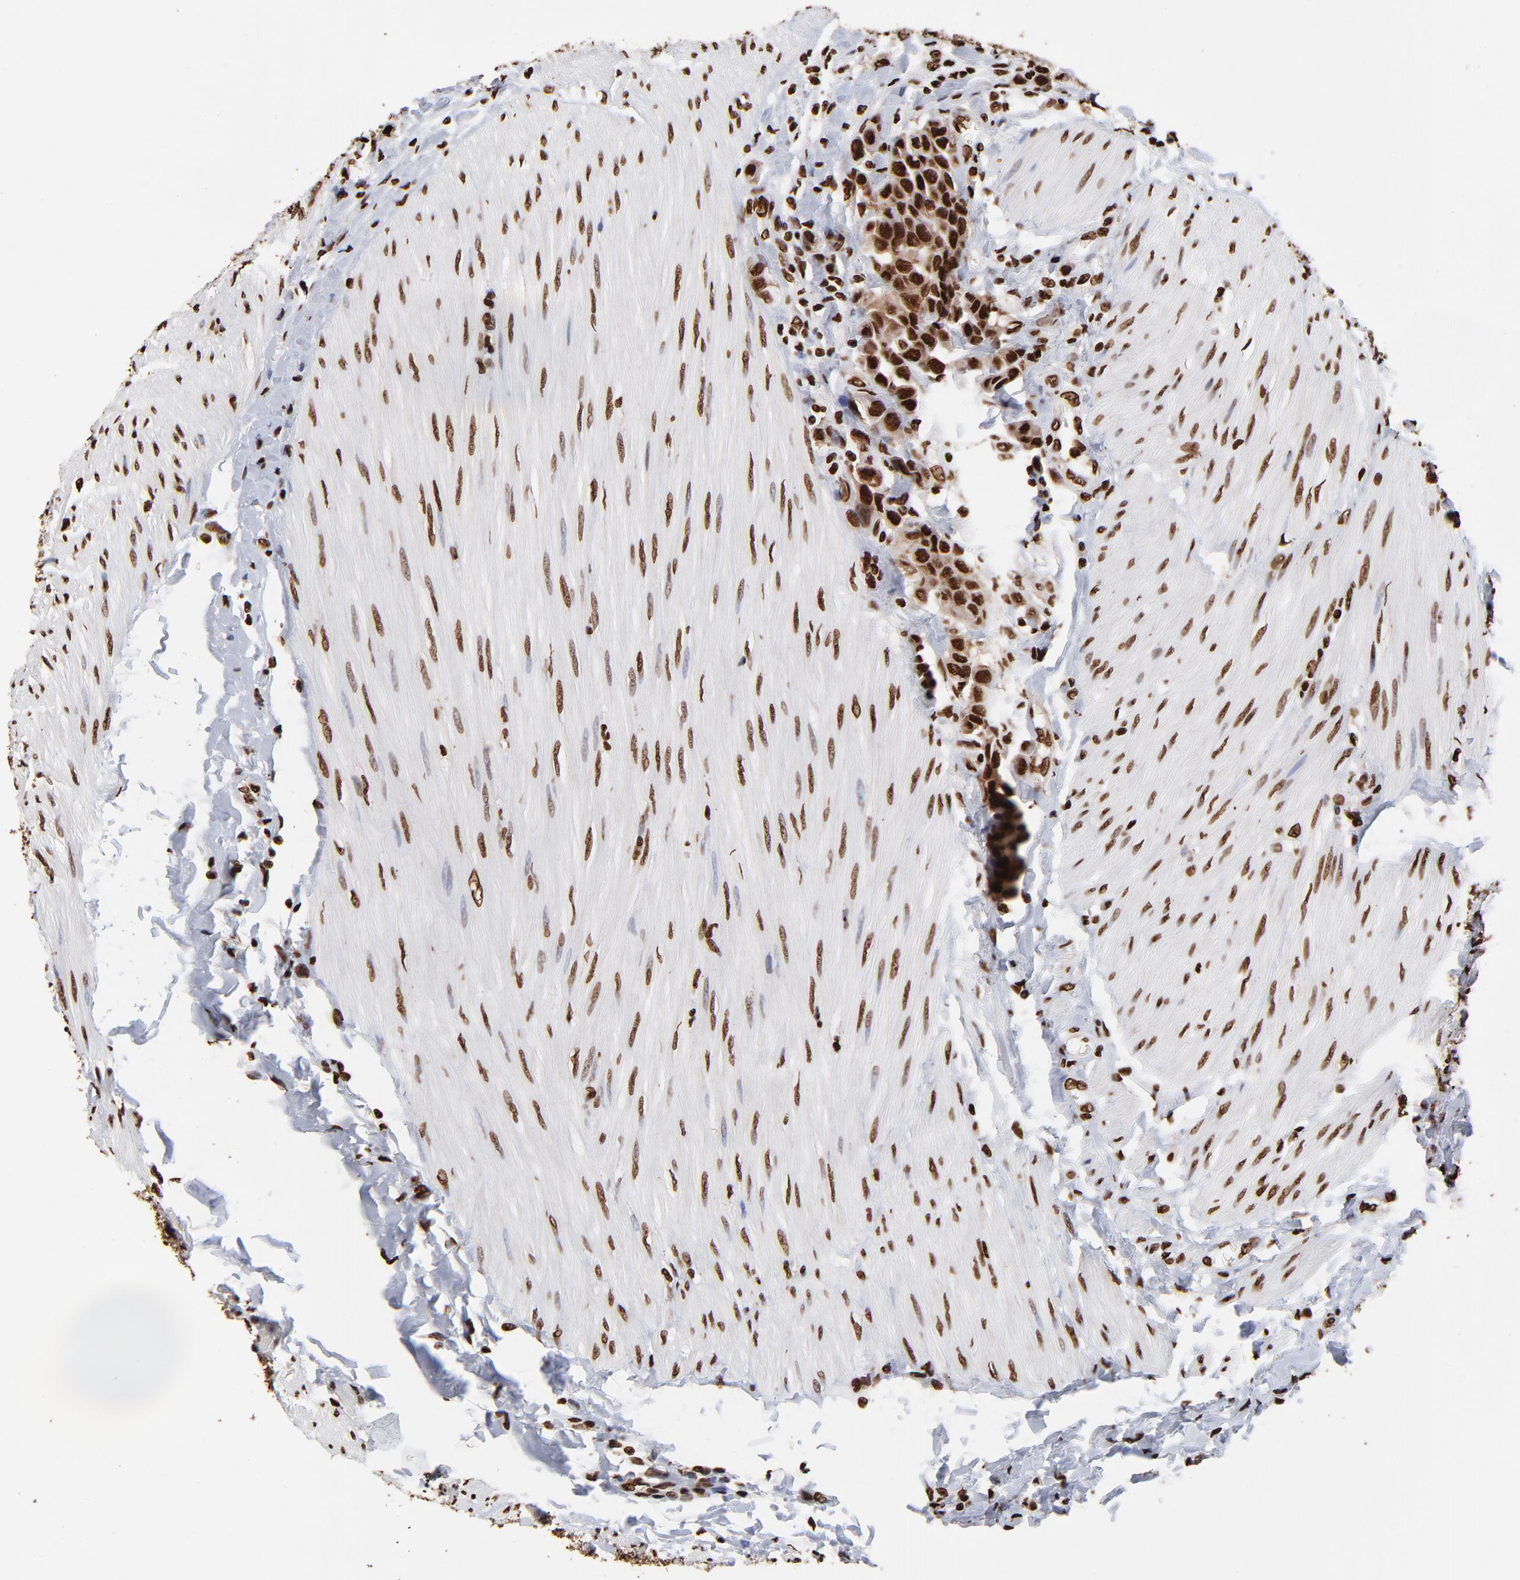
{"staining": {"intensity": "strong", "quantity": ">75%", "location": "nuclear"}, "tissue": "urothelial cancer", "cell_type": "Tumor cells", "image_type": "cancer", "snomed": [{"axis": "morphology", "description": "Urothelial carcinoma, High grade"}, {"axis": "topography", "description": "Urinary bladder"}], "caption": "About >75% of tumor cells in high-grade urothelial carcinoma reveal strong nuclear protein positivity as visualized by brown immunohistochemical staining.", "gene": "ZNF544", "patient": {"sex": "male", "age": 50}}